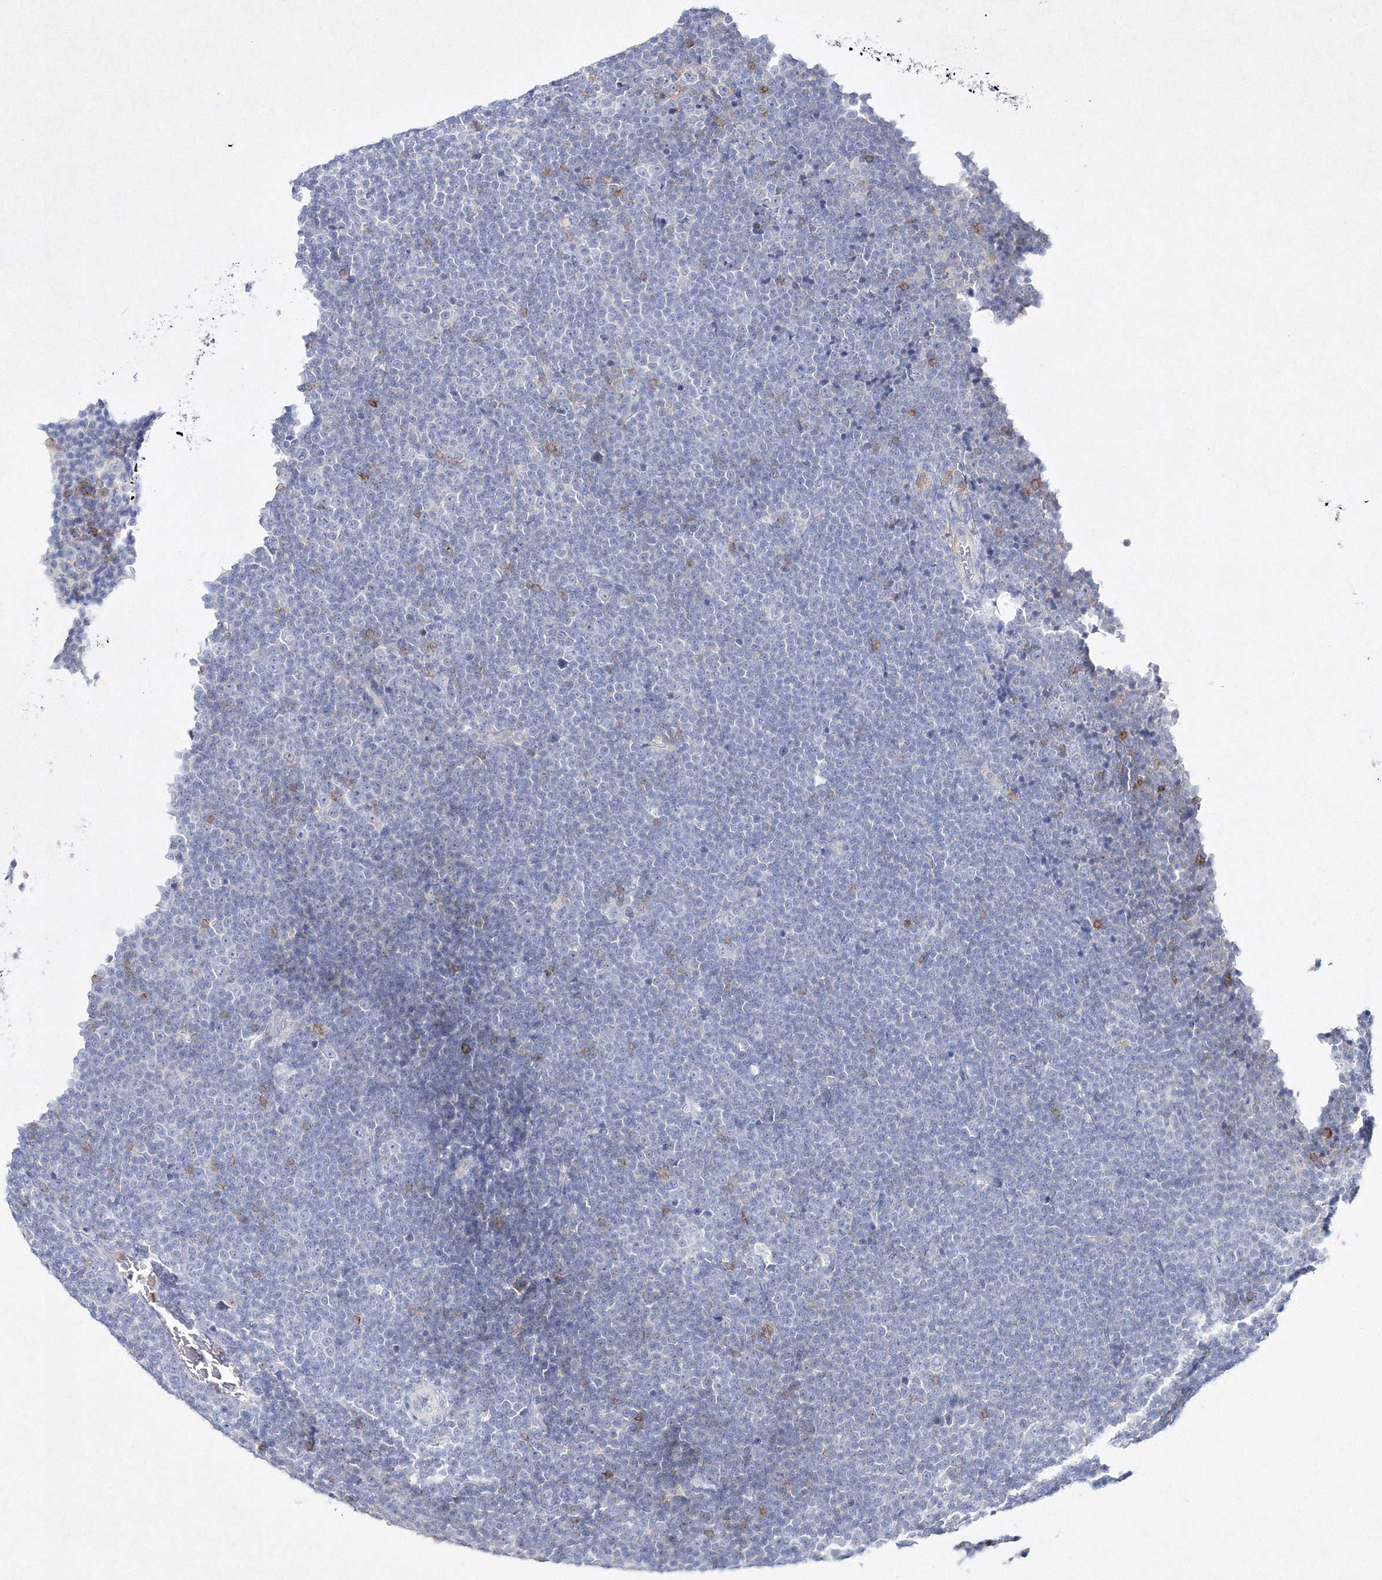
{"staining": {"intensity": "negative", "quantity": "none", "location": "none"}, "tissue": "lymphoma", "cell_type": "Tumor cells", "image_type": "cancer", "snomed": [{"axis": "morphology", "description": "Malignant lymphoma, non-Hodgkin's type, Low grade"}, {"axis": "topography", "description": "Lymph node"}], "caption": "DAB immunohistochemical staining of human lymphoma exhibits no significant staining in tumor cells.", "gene": "HCST", "patient": {"sex": "female", "age": 67}}